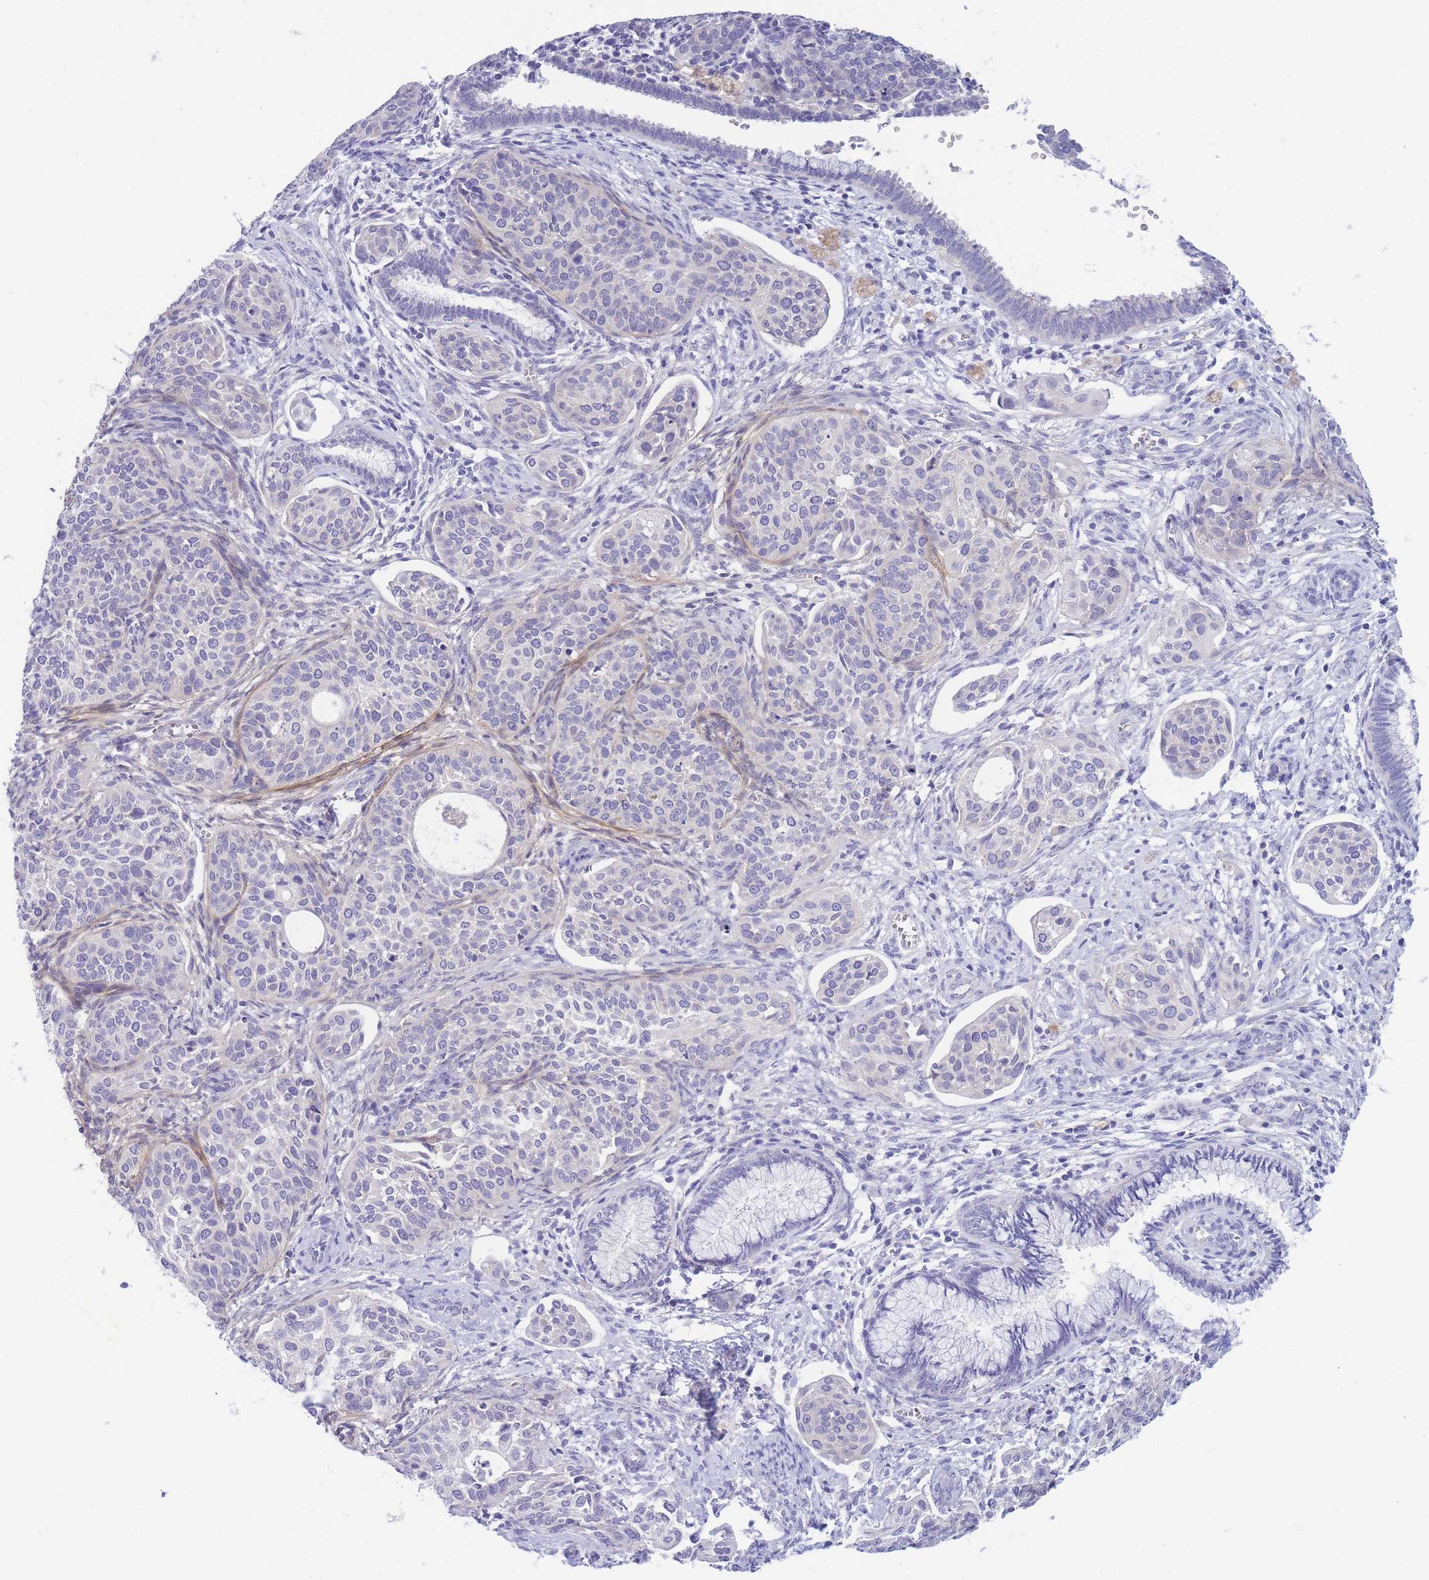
{"staining": {"intensity": "negative", "quantity": "none", "location": "none"}, "tissue": "cervical cancer", "cell_type": "Tumor cells", "image_type": "cancer", "snomed": [{"axis": "morphology", "description": "Squamous cell carcinoma, NOS"}, {"axis": "topography", "description": "Cervix"}], "caption": "Immunohistochemical staining of human cervical cancer (squamous cell carcinoma) shows no significant staining in tumor cells. (Stains: DAB (3,3'-diaminobenzidine) immunohistochemistry with hematoxylin counter stain, Microscopy: brightfield microscopy at high magnification).", "gene": "PCDHB3", "patient": {"sex": "female", "age": 44}}